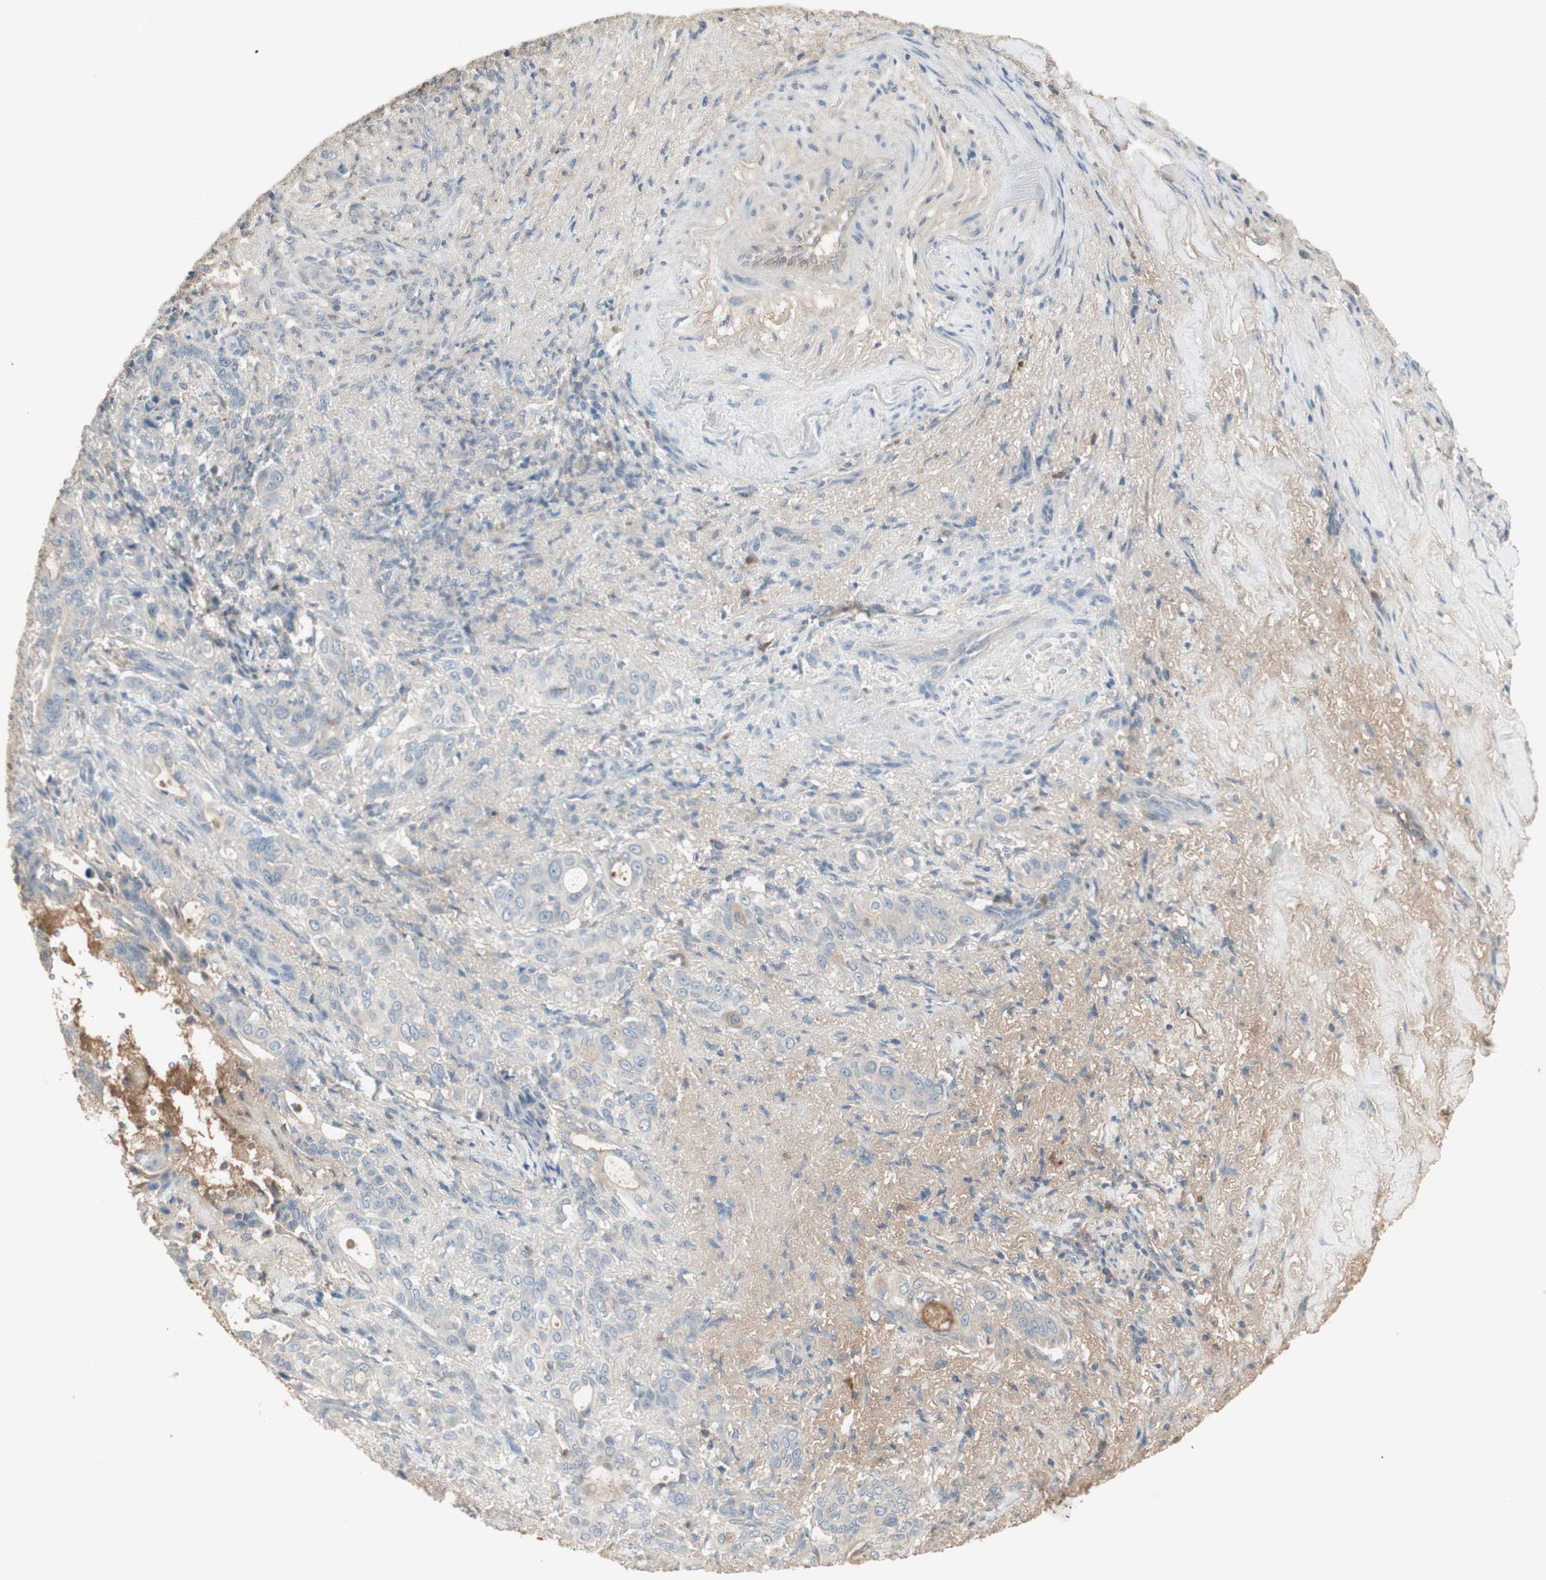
{"staining": {"intensity": "negative", "quantity": "none", "location": "none"}, "tissue": "liver cancer", "cell_type": "Tumor cells", "image_type": "cancer", "snomed": [{"axis": "morphology", "description": "Cholangiocarcinoma"}, {"axis": "topography", "description": "Liver"}], "caption": "High power microscopy photomicrograph of an immunohistochemistry photomicrograph of liver cancer, revealing no significant staining in tumor cells. (Stains: DAB (3,3'-diaminobenzidine) IHC with hematoxylin counter stain, Microscopy: brightfield microscopy at high magnification).", "gene": "IFNG", "patient": {"sex": "female", "age": 67}}